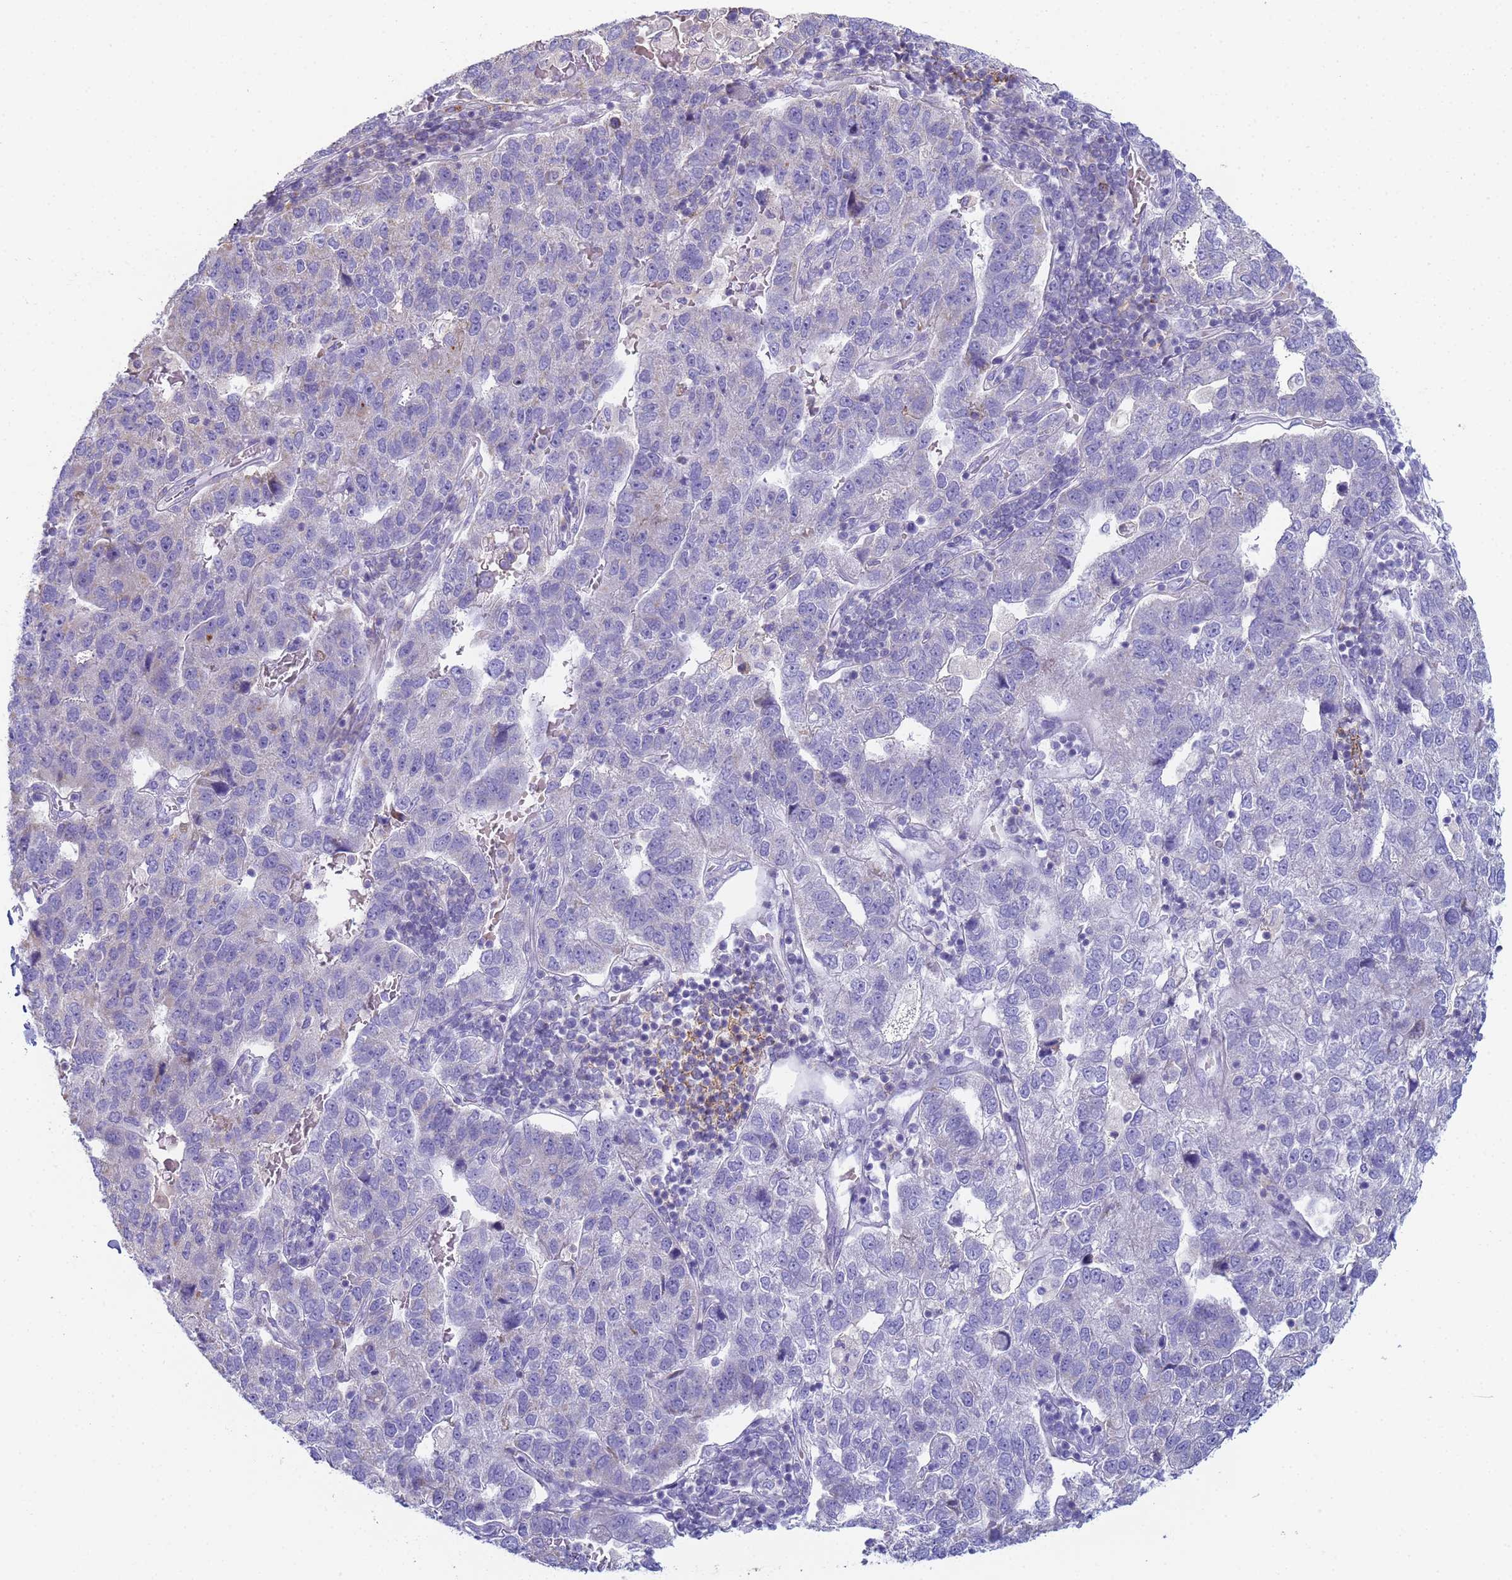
{"staining": {"intensity": "negative", "quantity": "none", "location": "none"}, "tissue": "pancreatic cancer", "cell_type": "Tumor cells", "image_type": "cancer", "snomed": [{"axis": "morphology", "description": "Adenocarcinoma, NOS"}, {"axis": "topography", "description": "Pancreas"}], "caption": "The histopathology image shows no staining of tumor cells in pancreatic adenocarcinoma.", "gene": "CR1", "patient": {"sex": "female", "age": 61}}